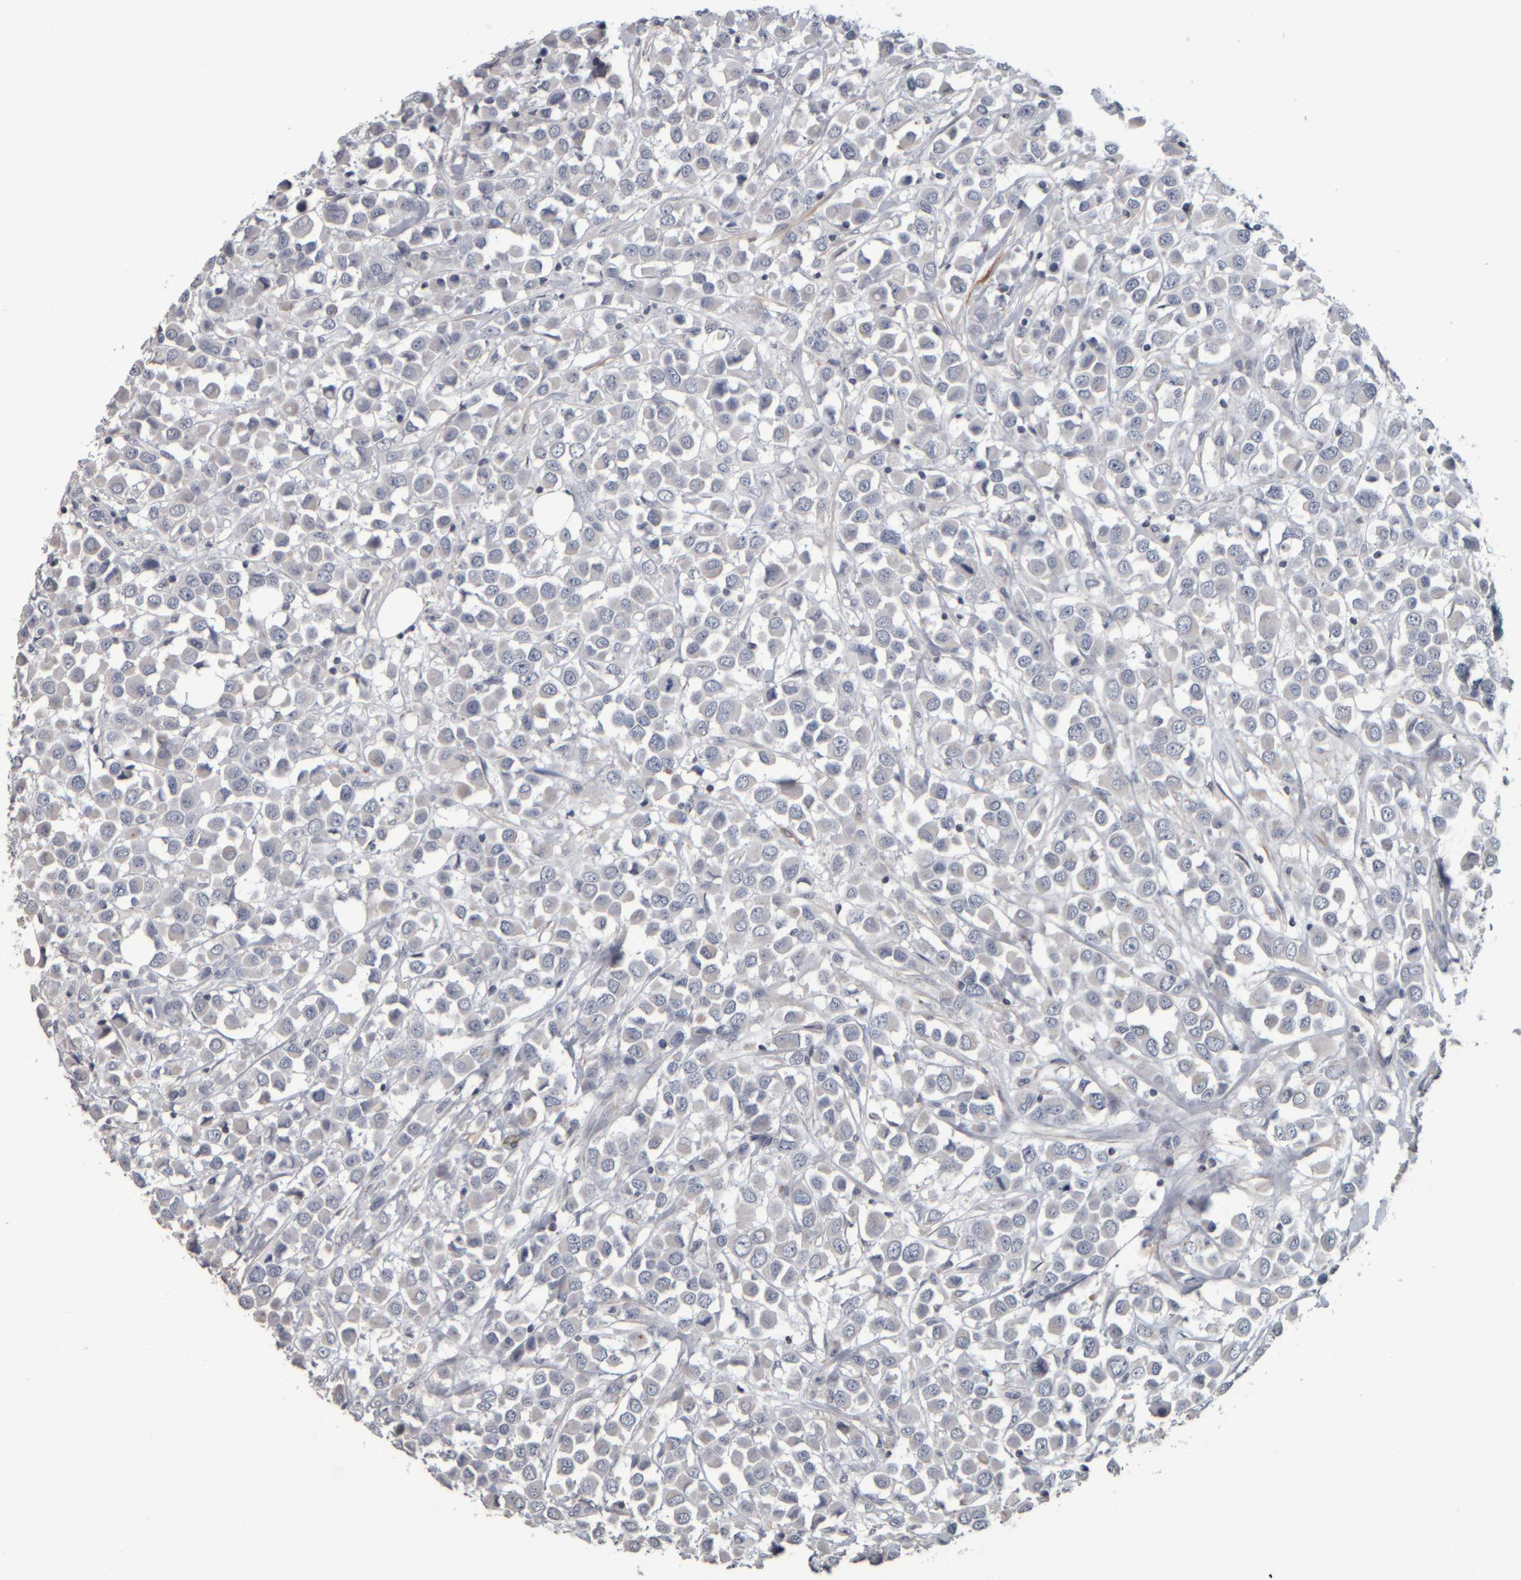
{"staining": {"intensity": "negative", "quantity": "none", "location": "none"}, "tissue": "breast cancer", "cell_type": "Tumor cells", "image_type": "cancer", "snomed": [{"axis": "morphology", "description": "Duct carcinoma"}, {"axis": "topography", "description": "Breast"}], "caption": "This photomicrograph is of breast cancer stained with immunohistochemistry to label a protein in brown with the nuclei are counter-stained blue. There is no staining in tumor cells.", "gene": "CAVIN4", "patient": {"sex": "female", "age": 61}}